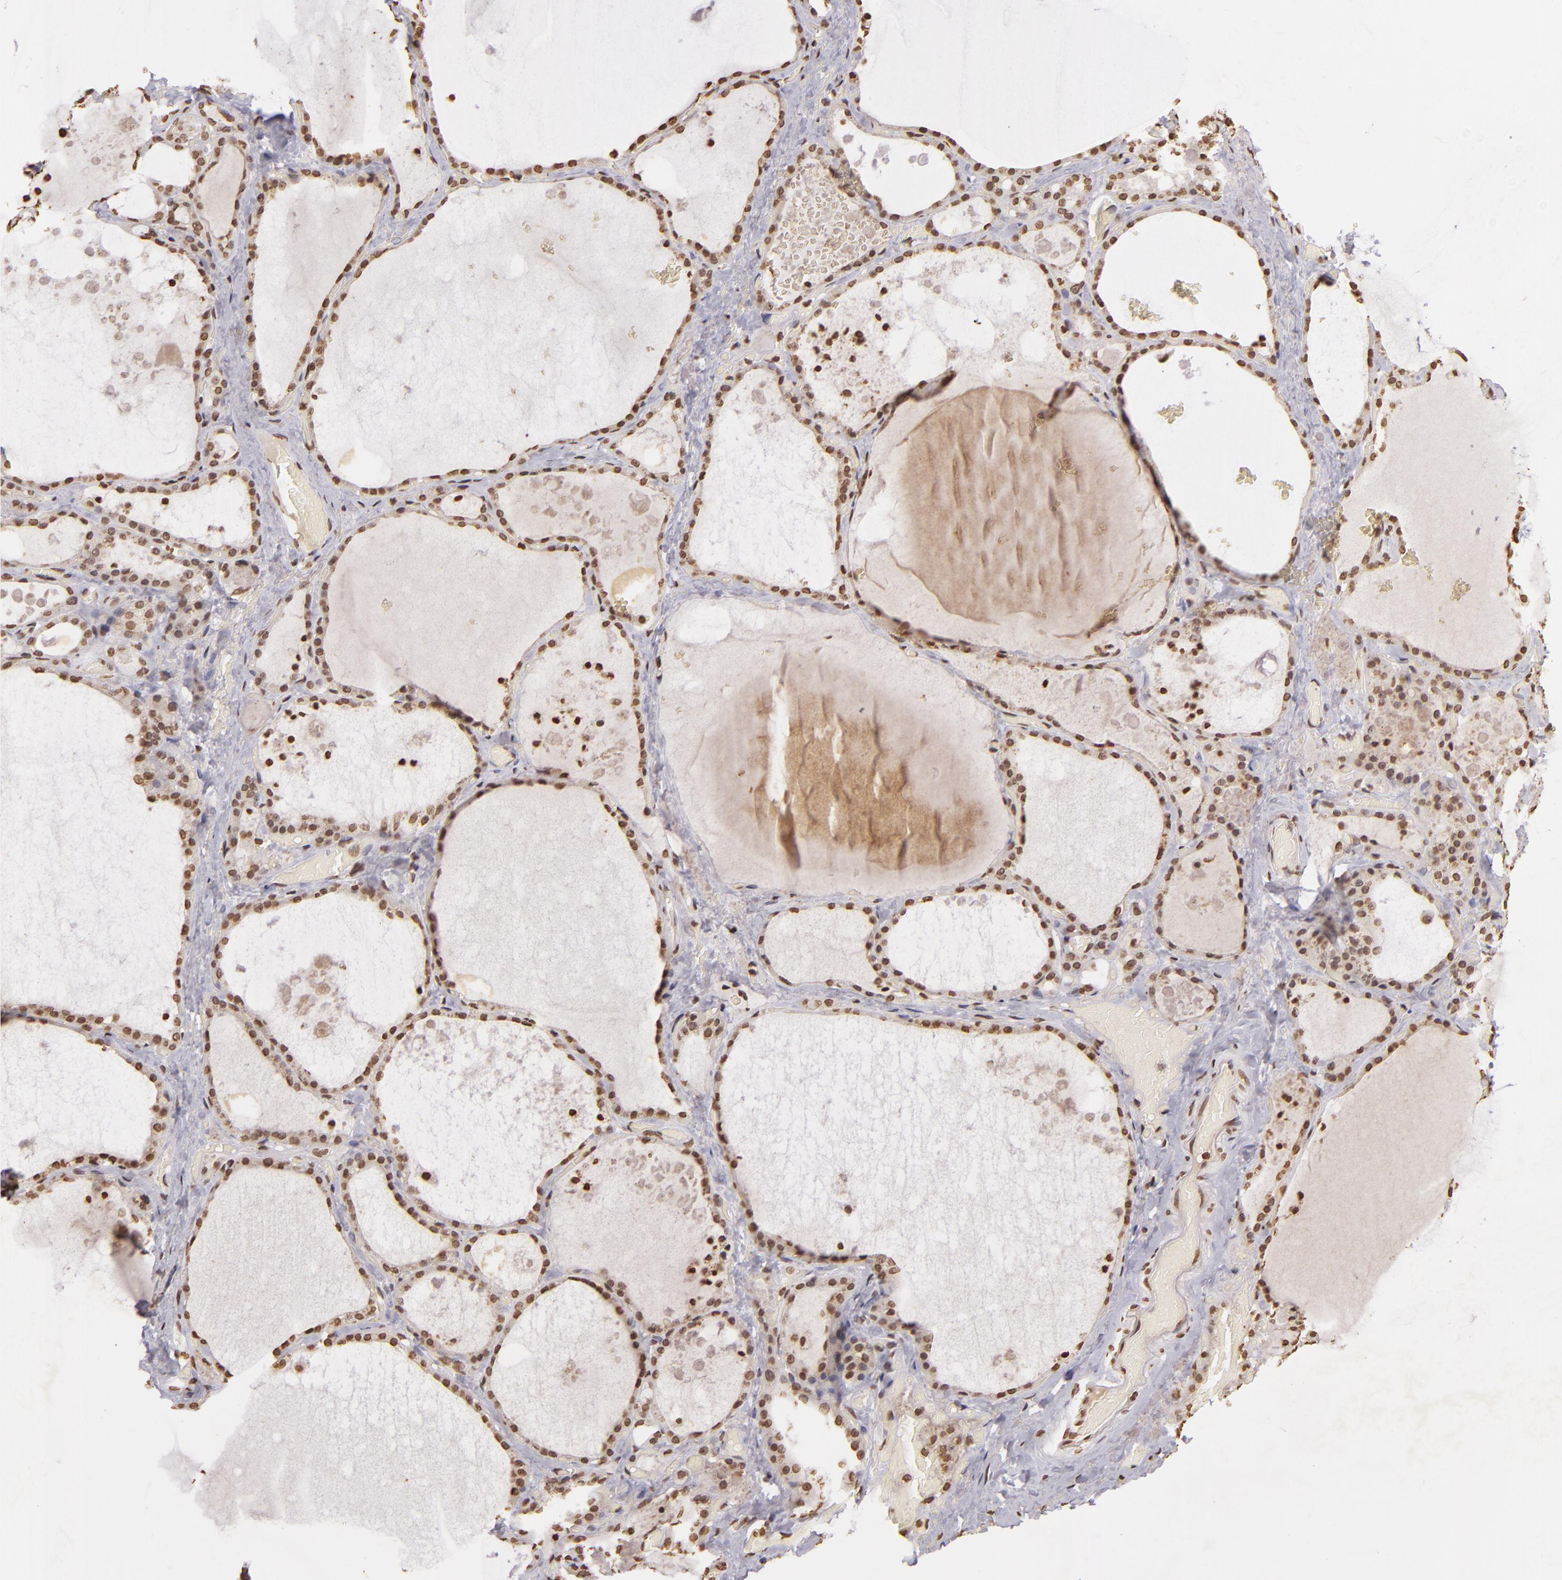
{"staining": {"intensity": "strong", "quantity": ">75%", "location": "nuclear"}, "tissue": "thyroid gland", "cell_type": "Glandular cells", "image_type": "normal", "snomed": [{"axis": "morphology", "description": "Normal tissue, NOS"}, {"axis": "topography", "description": "Thyroid gland"}], "caption": "Immunohistochemical staining of unremarkable human thyroid gland shows strong nuclear protein expression in about >75% of glandular cells.", "gene": "THRB", "patient": {"sex": "male", "age": 61}}